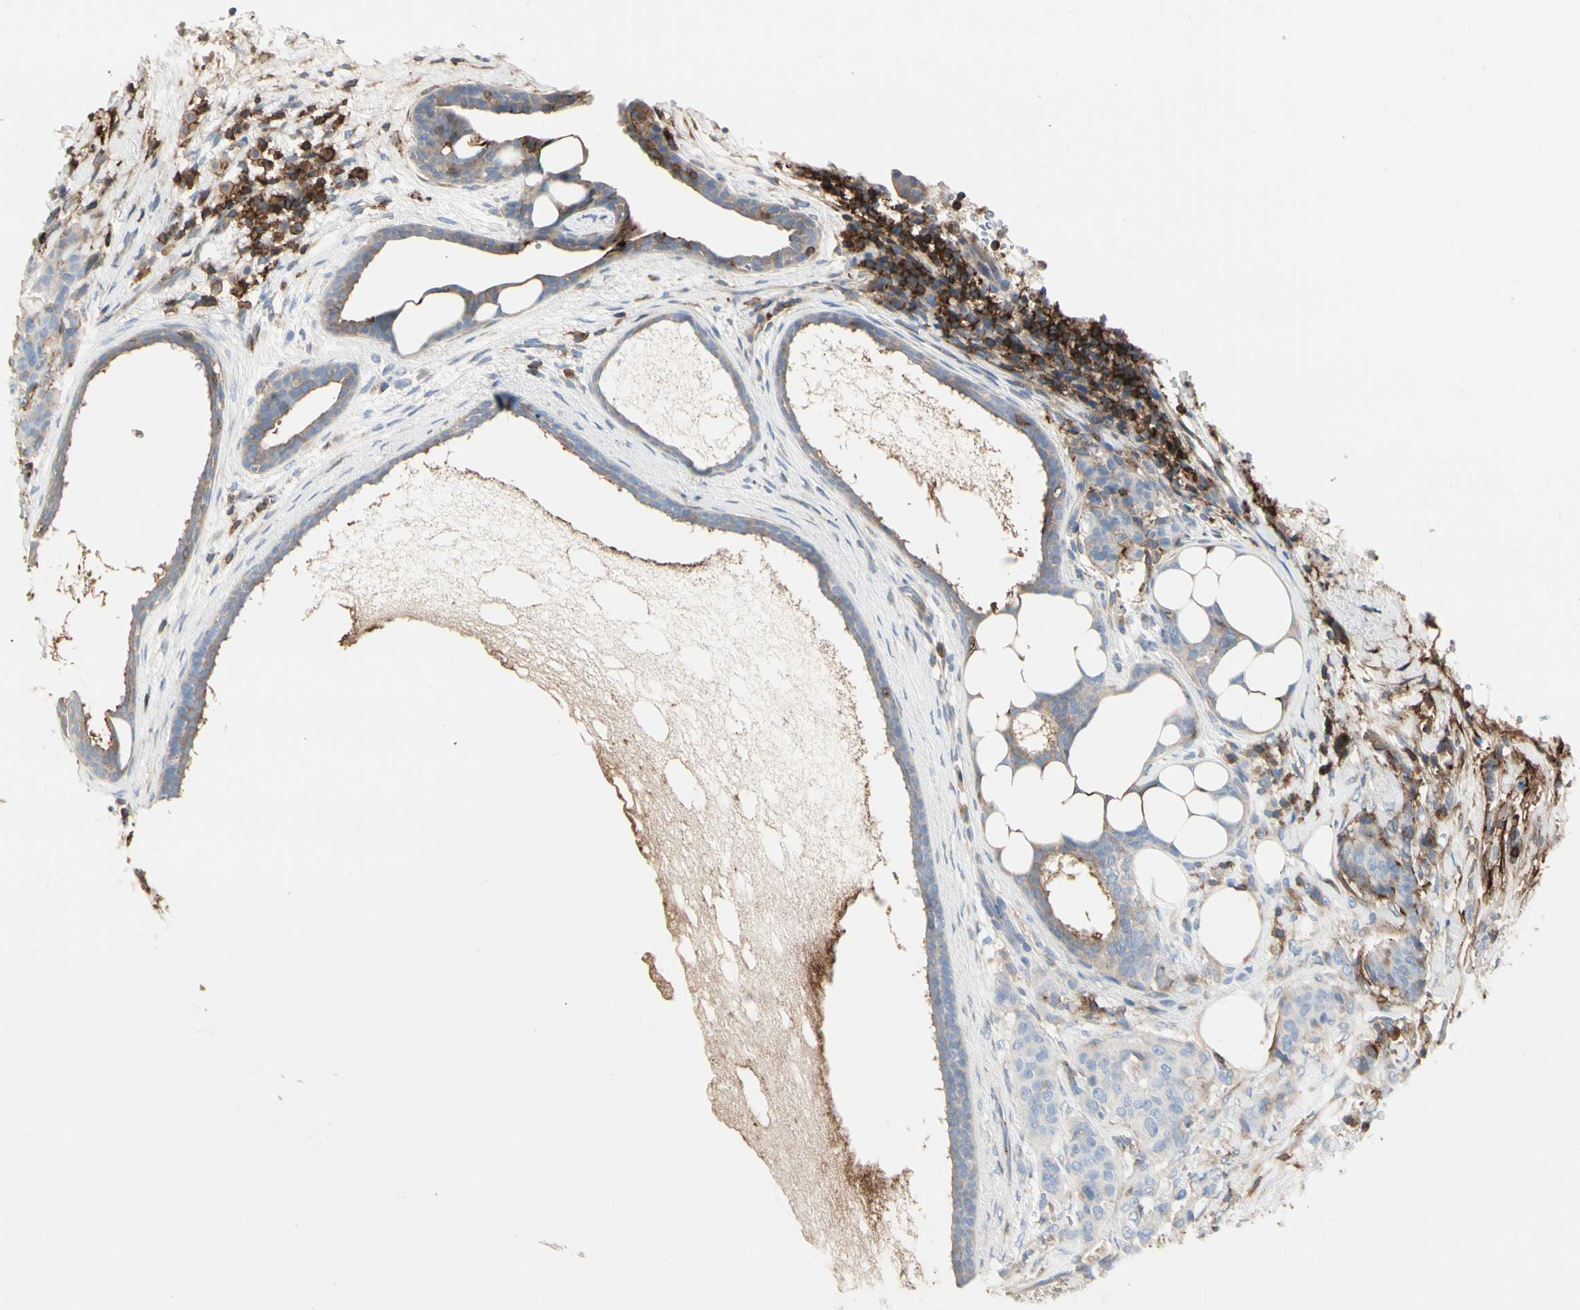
{"staining": {"intensity": "weak", "quantity": "25%-75%", "location": "cytoplasmic/membranous"}, "tissue": "breast cancer", "cell_type": "Tumor cells", "image_type": "cancer", "snomed": [{"axis": "morphology", "description": "Duct carcinoma"}, {"axis": "topography", "description": "Breast"}], "caption": "Immunohistochemistry staining of invasive ductal carcinoma (breast), which shows low levels of weak cytoplasmic/membranous positivity in approximately 25%-75% of tumor cells indicating weak cytoplasmic/membranous protein positivity. The staining was performed using DAB (brown) for protein detection and nuclei were counterstained in hematoxylin (blue).", "gene": "CLEC2B", "patient": {"sex": "female", "age": 40}}